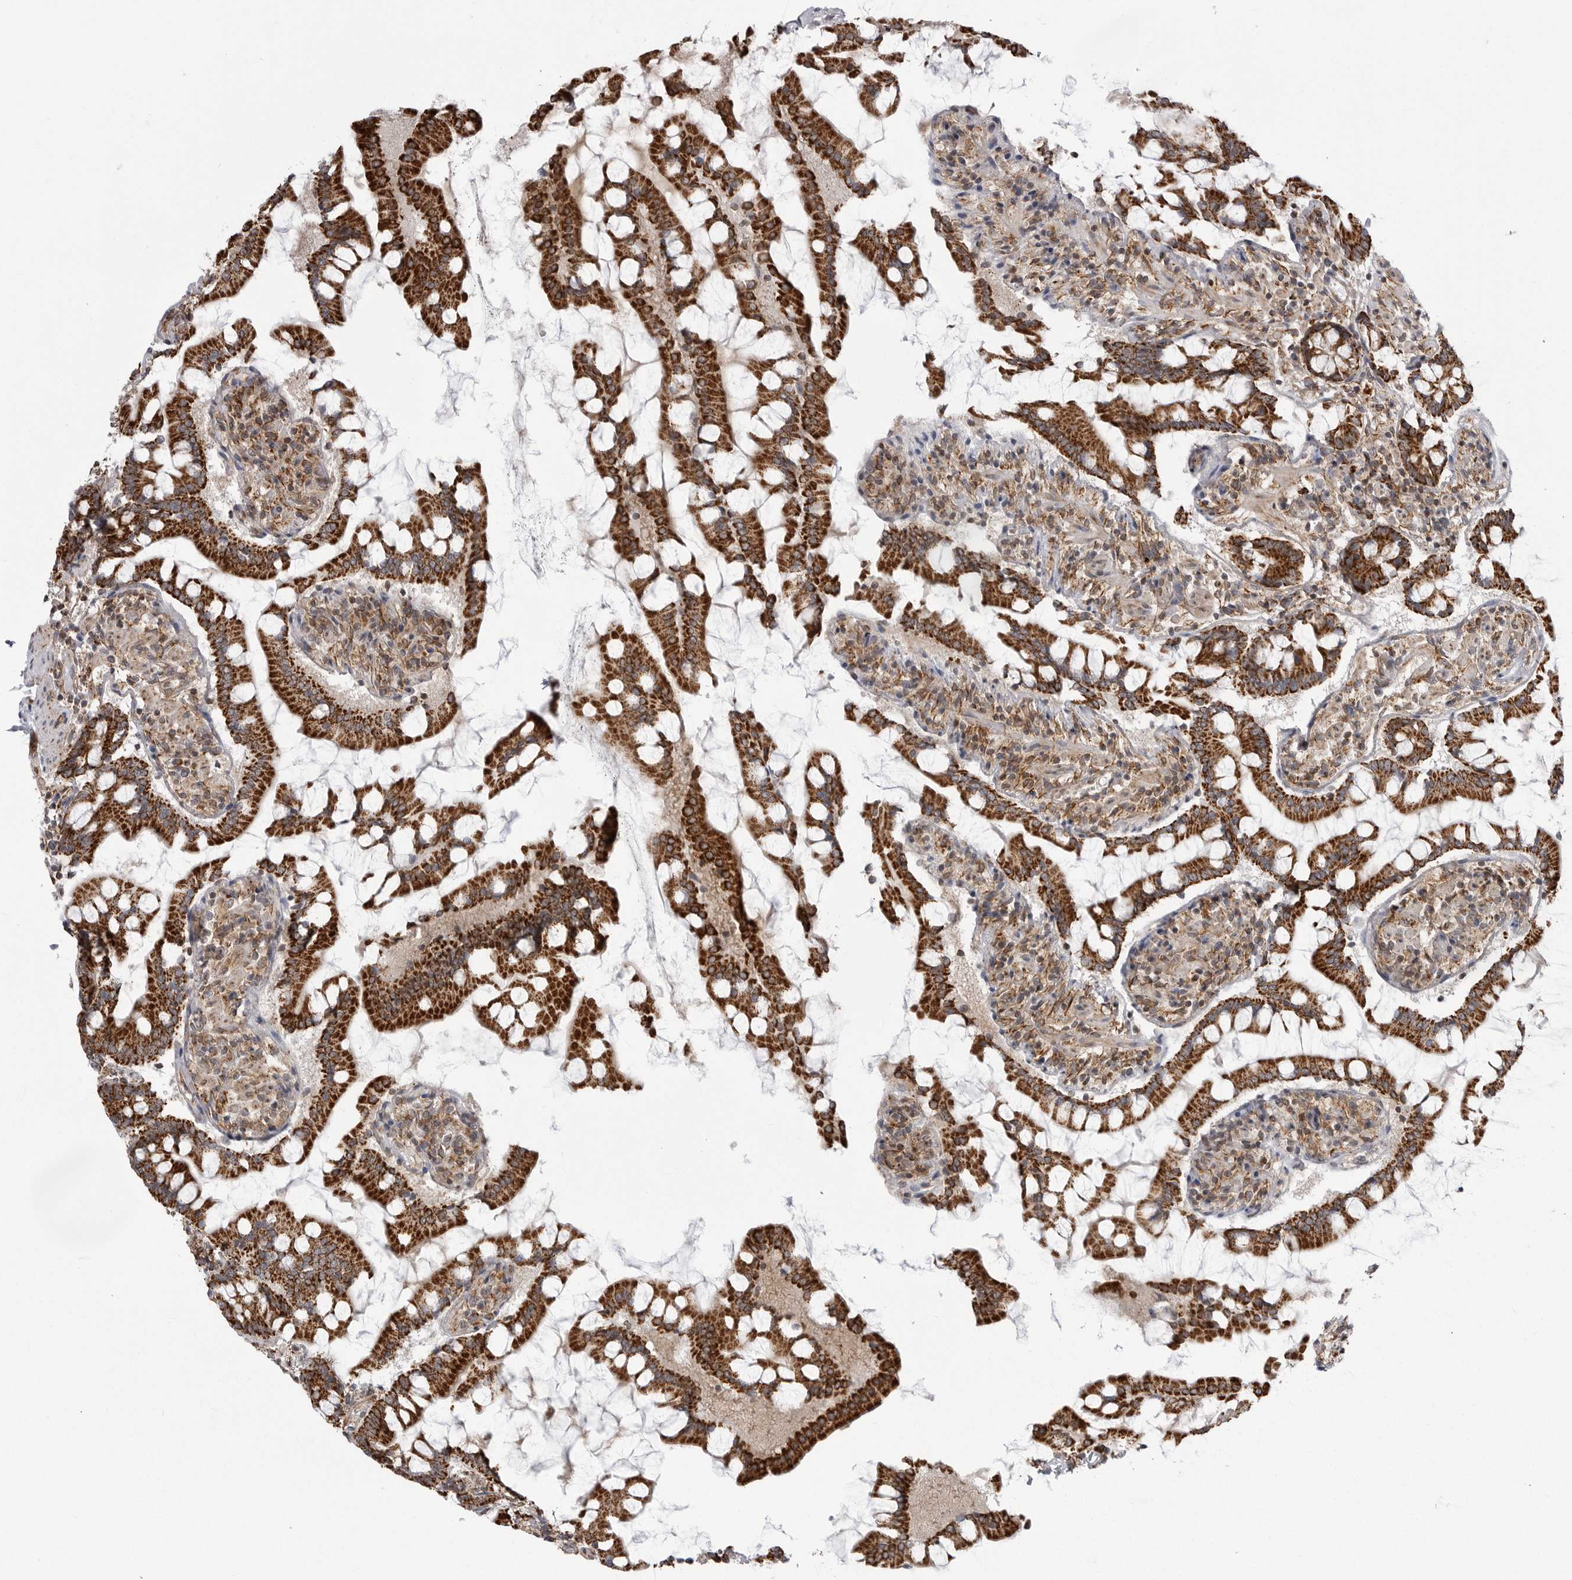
{"staining": {"intensity": "strong", "quantity": ">75%", "location": "cytoplasmic/membranous"}, "tissue": "small intestine", "cell_type": "Glandular cells", "image_type": "normal", "snomed": [{"axis": "morphology", "description": "Normal tissue, NOS"}, {"axis": "topography", "description": "Small intestine"}], "caption": "Protein staining demonstrates strong cytoplasmic/membranous positivity in approximately >75% of glandular cells in benign small intestine.", "gene": "FH", "patient": {"sex": "male", "age": 41}}